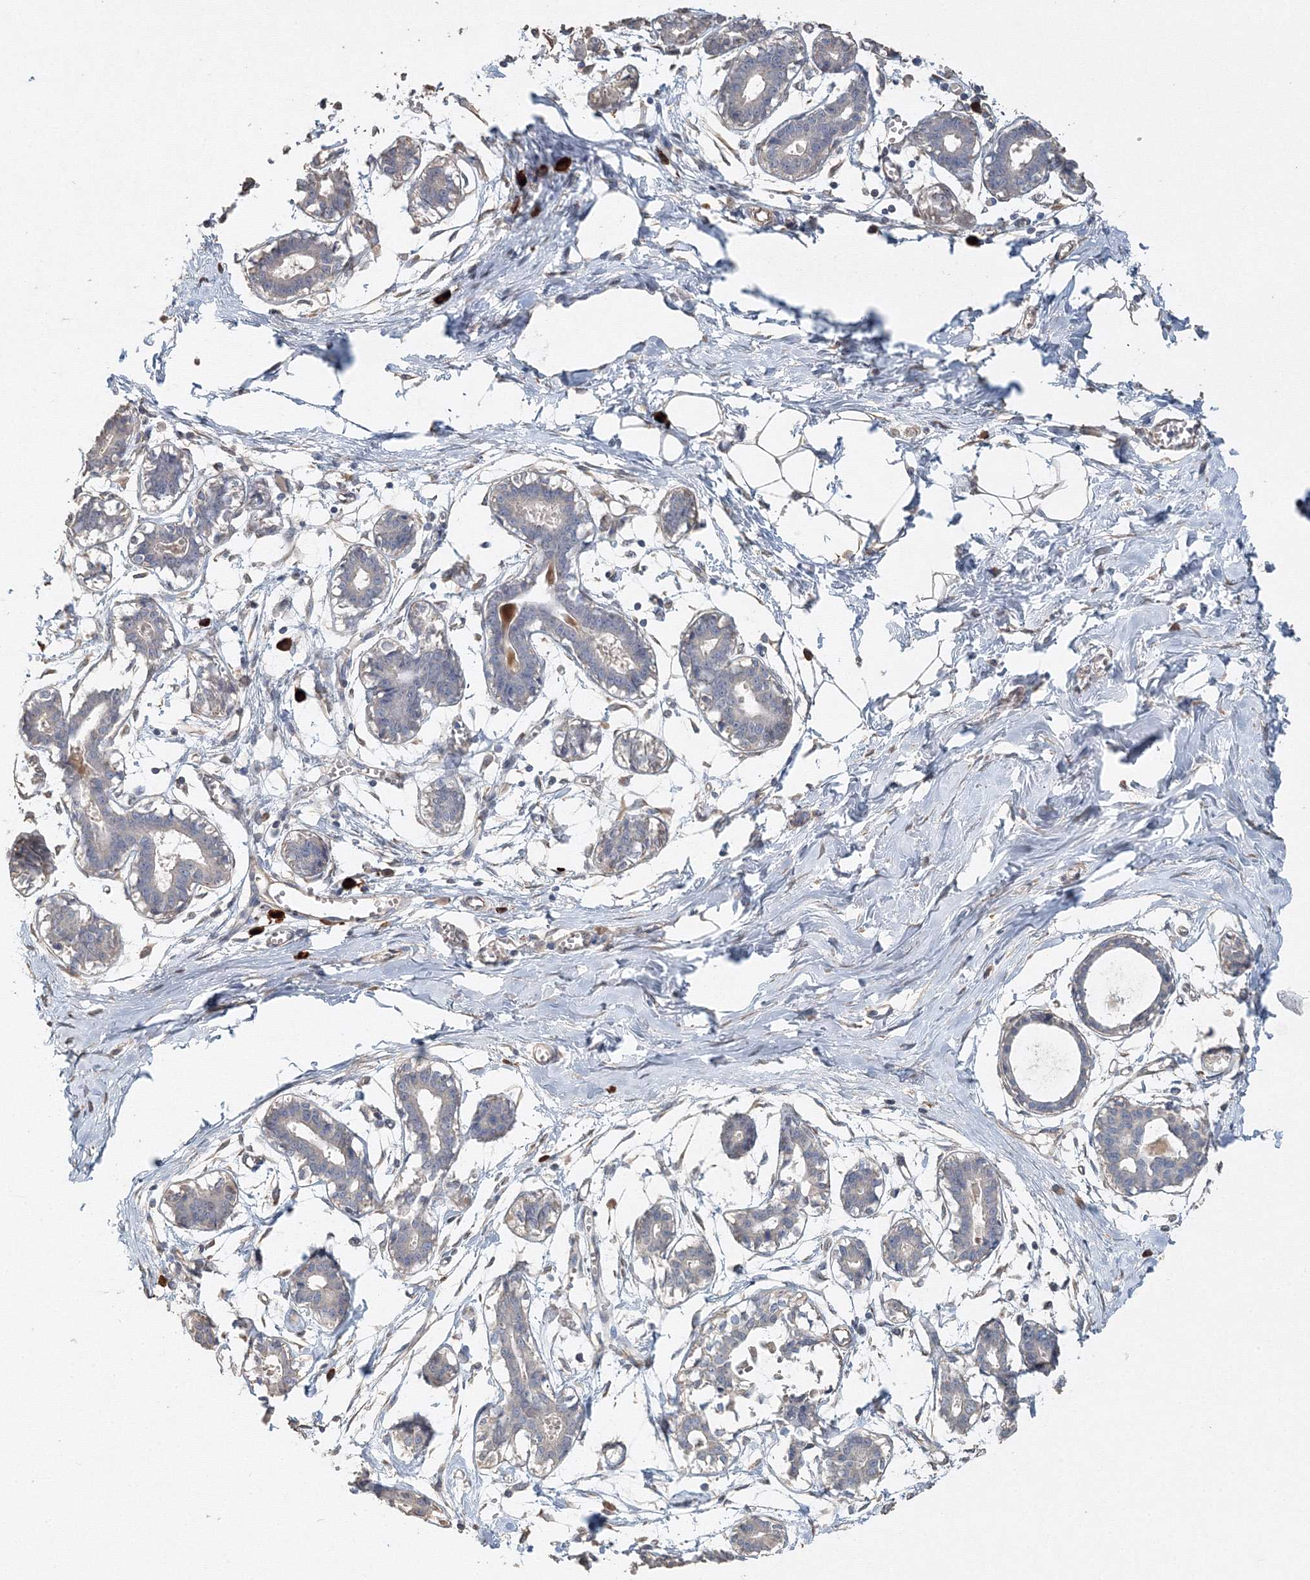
{"staining": {"intensity": "negative", "quantity": "none", "location": "none"}, "tissue": "breast", "cell_type": "Adipocytes", "image_type": "normal", "snomed": [{"axis": "morphology", "description": "Normal tissue, NOS"}, {"axis": "topography", "description": "Breast"}], "caption": "IHC of normal human breast displays no expression in adipocytes.", "gene": "NALF2", "patient": {"sex": "female", "age": 27}}